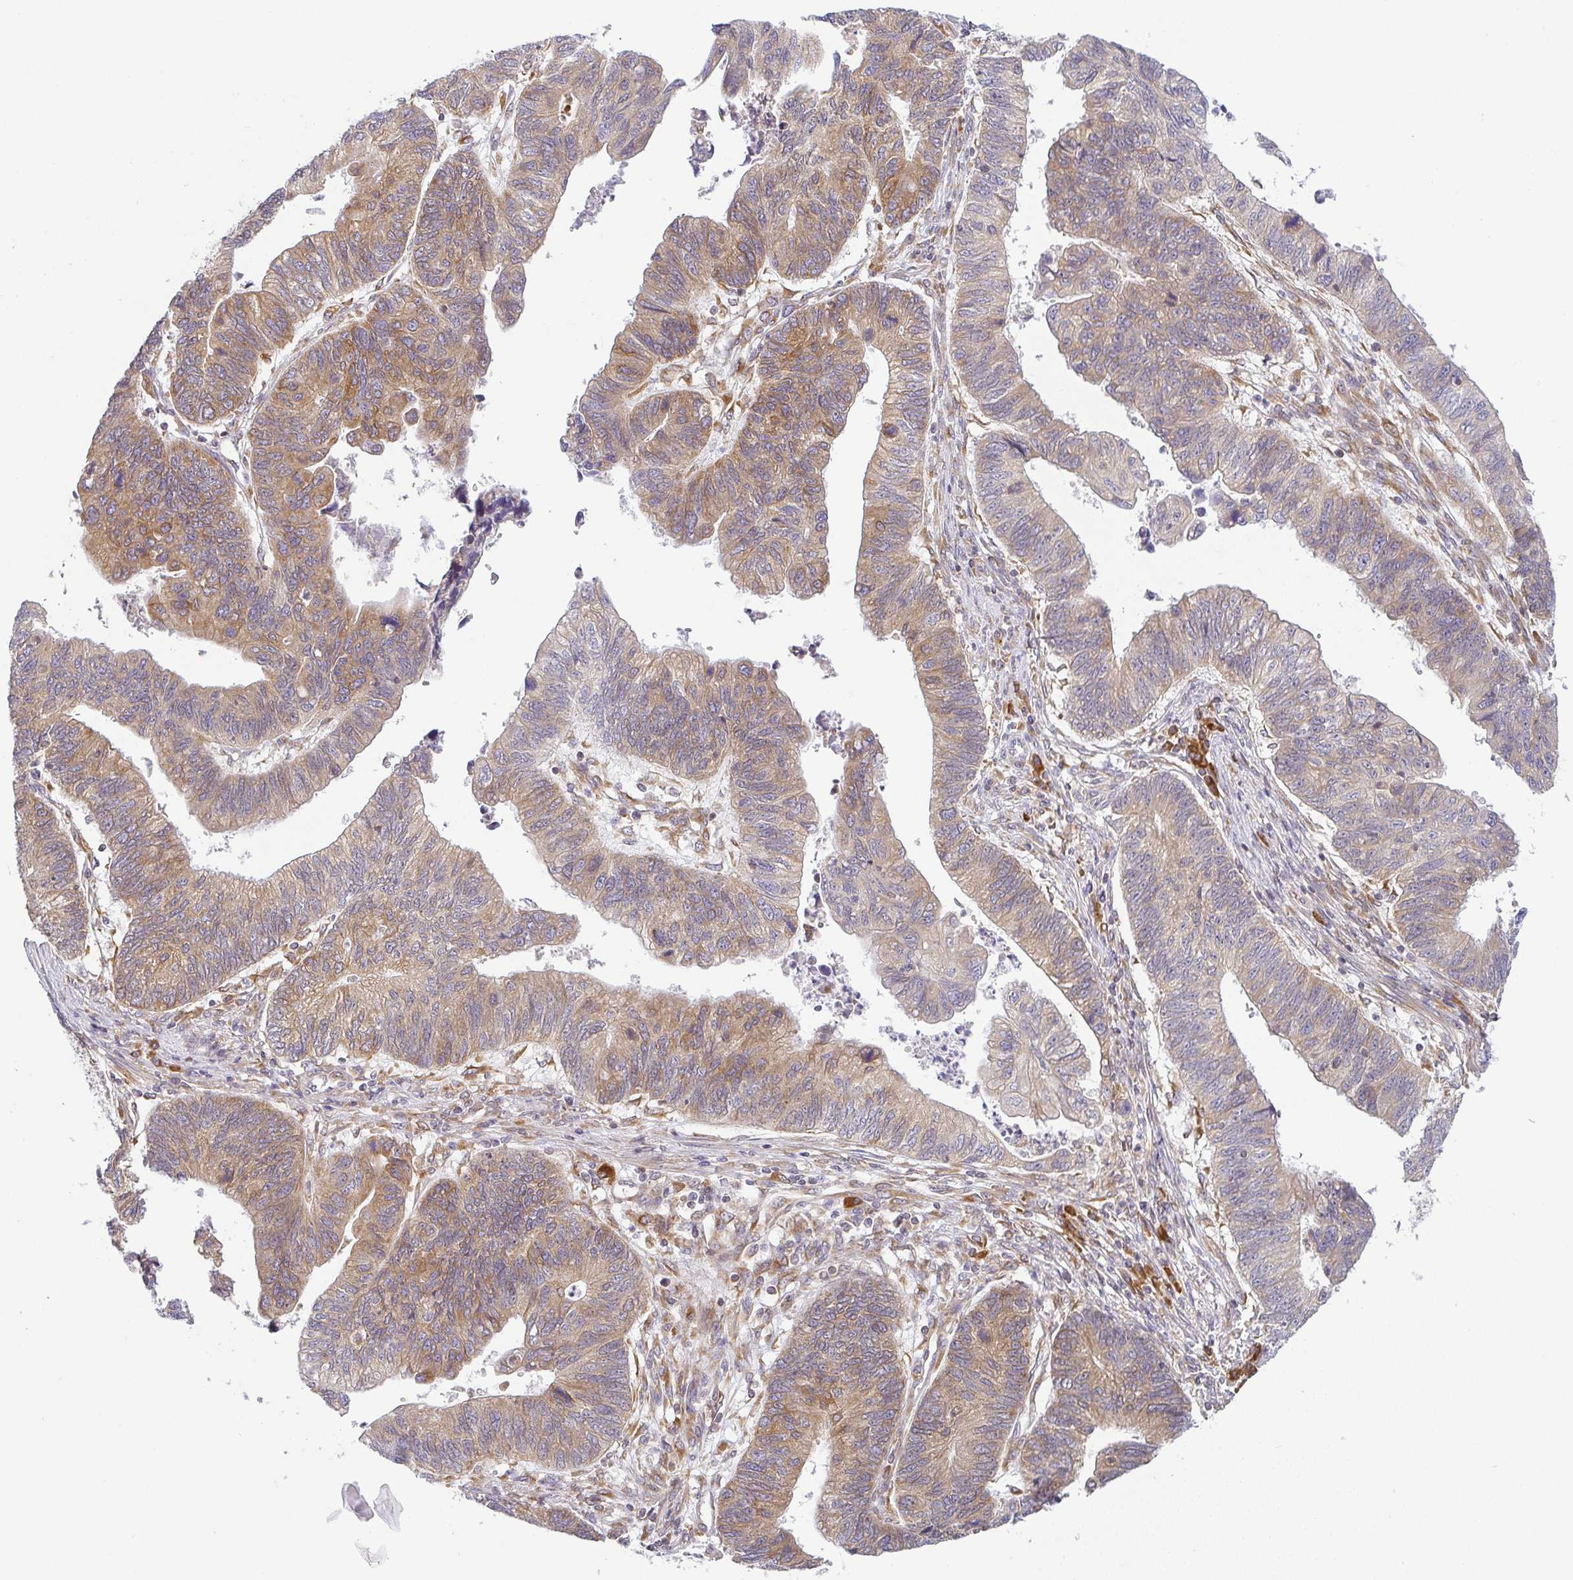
{"staining": {"intensity": "moderate", "quantity": ">75%", "location": "cytoplasmic/membranous"}, "tissue": "stomach cancer", "cell_type": "Tumor cells", "image_type": "cancer", "snomed": [{"axis": "morphology", "description": "Adenocarcinoma, NOS"}, {"axis": "topography", "description": "Stomach"}], "caption": "The immunohistochemical stain shows moderate cytoplasmic/membranous positivity in tumor cells of stomach adenocarcinoma tissue.", "gene": "DERL2", "patient": {"sex": "male", "age": 59}}